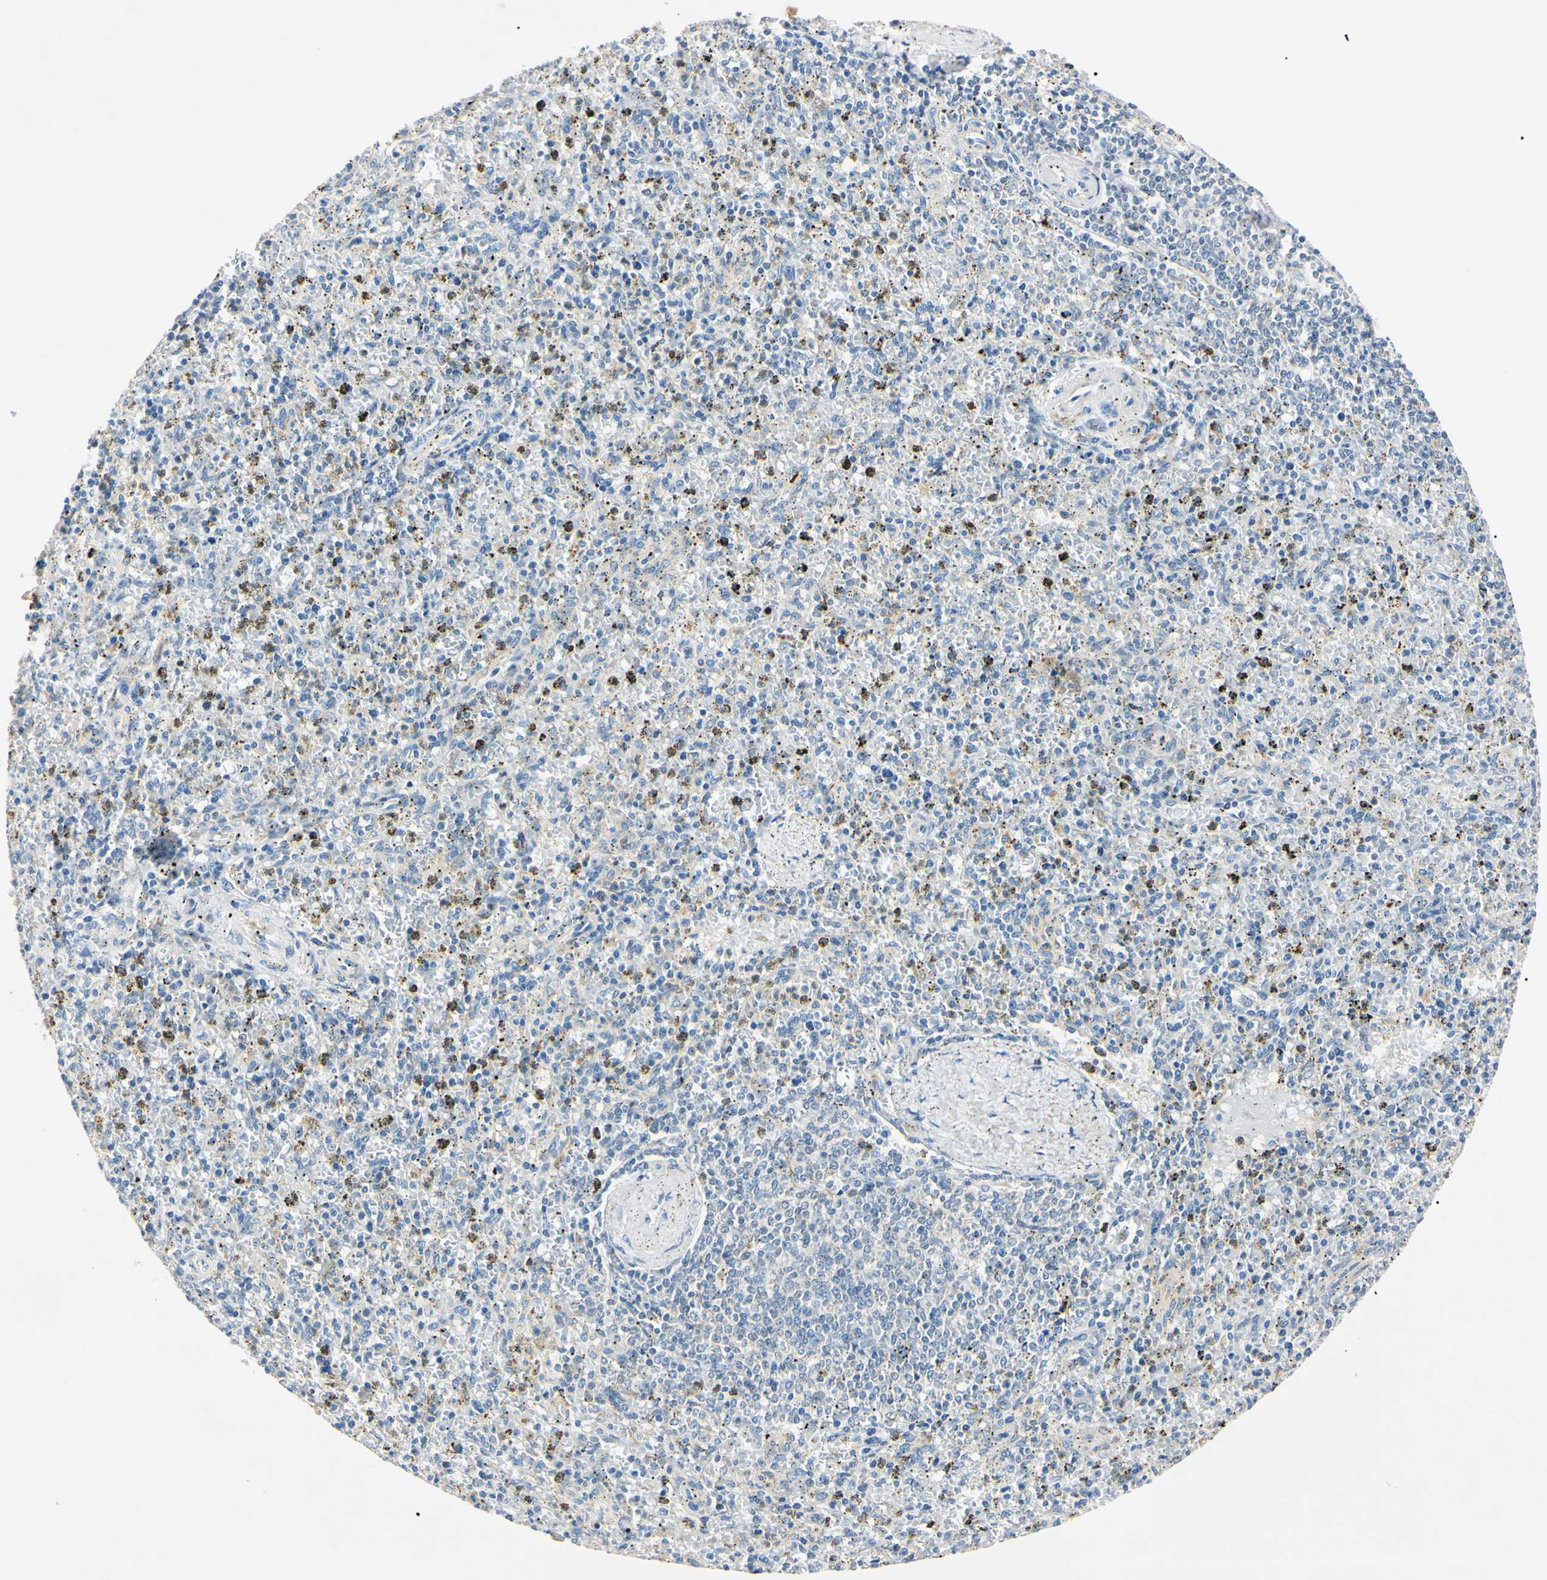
{"staining": {"intensity": "weak", "quantity": "25%-75%", "location": "cytoplasmic/membranous"}, "tissue": "spleen", "cell_type": "Cells in red pulp", "image_type": "normal", "snomed": [{"axis": "morphology", "description": "Normal tissue, NOS"}, {"axis": "topography", "description": "Spleen"}], "caption": "Benign spleen exhibits weak cytoplasmic/membranous staining in approximately 25%-75% of cells in red pulp, visualized by immunohistochemistry. (IHC, brightfield microscopy, high magnification).", "gene": "DNAJB12", "patient": {"sex": "male", "age": 72}}